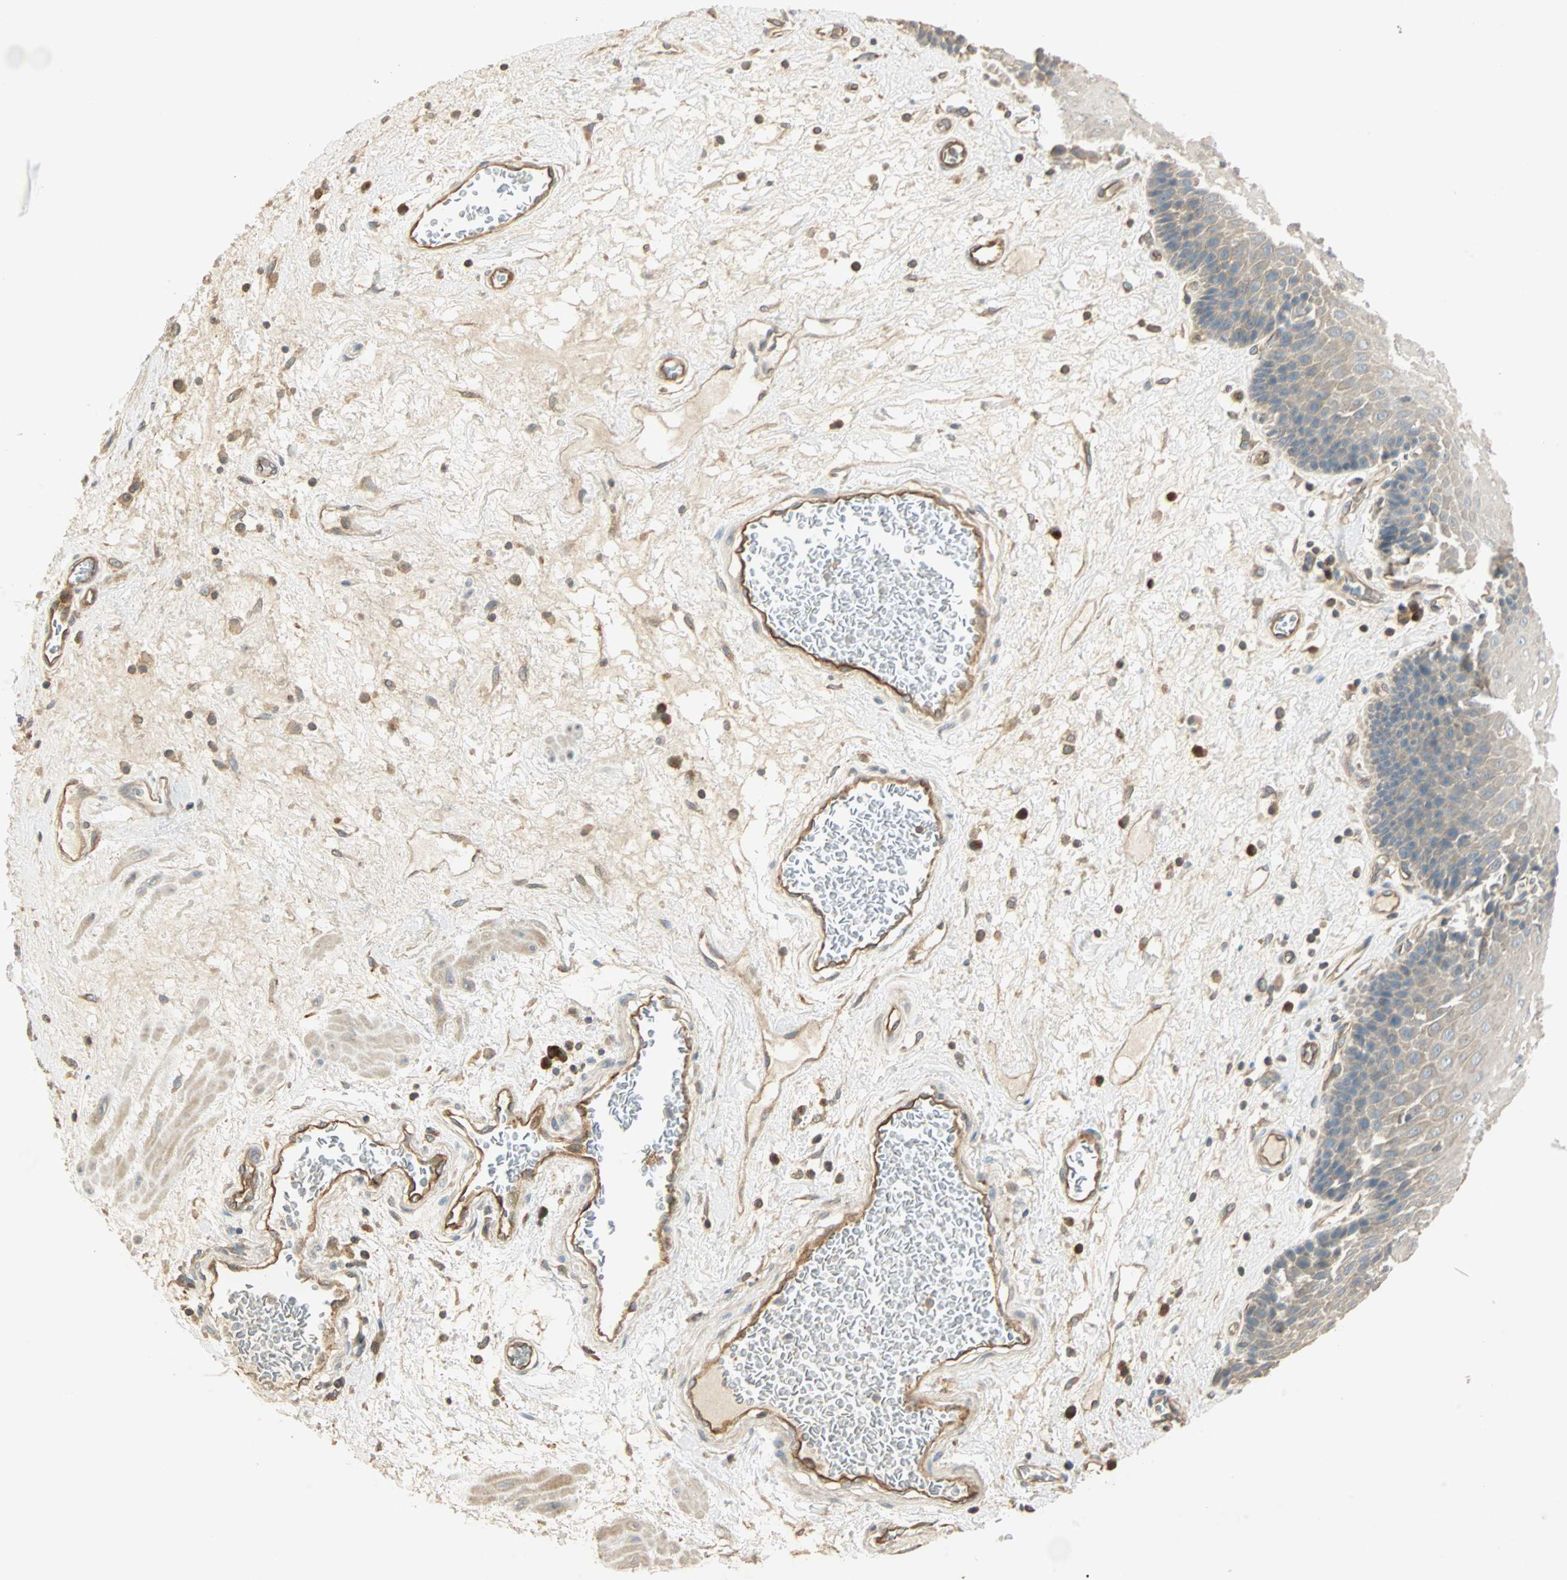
{"staining": {"intensity": "weak", "quantity": "25%-75%", "location": "cytoplasmic/membranous"}, "tissue": "esophagus", "cell_type": "Squamous epithelial cells", "image_type": "normal", "snomed": [{"axis": "morphology", "description": "Normal tissue, NOS"}, {"axis": "topography", "description": "Esophagus"}], "caption": "Protein expression by IHC exhibits weak cytoplasmic/membranous expression in about 25%-75% of squamous epithelial cells in benign esophagus.", "gene": "GALK1", "patient": {"sex": "male", "age": 48}}